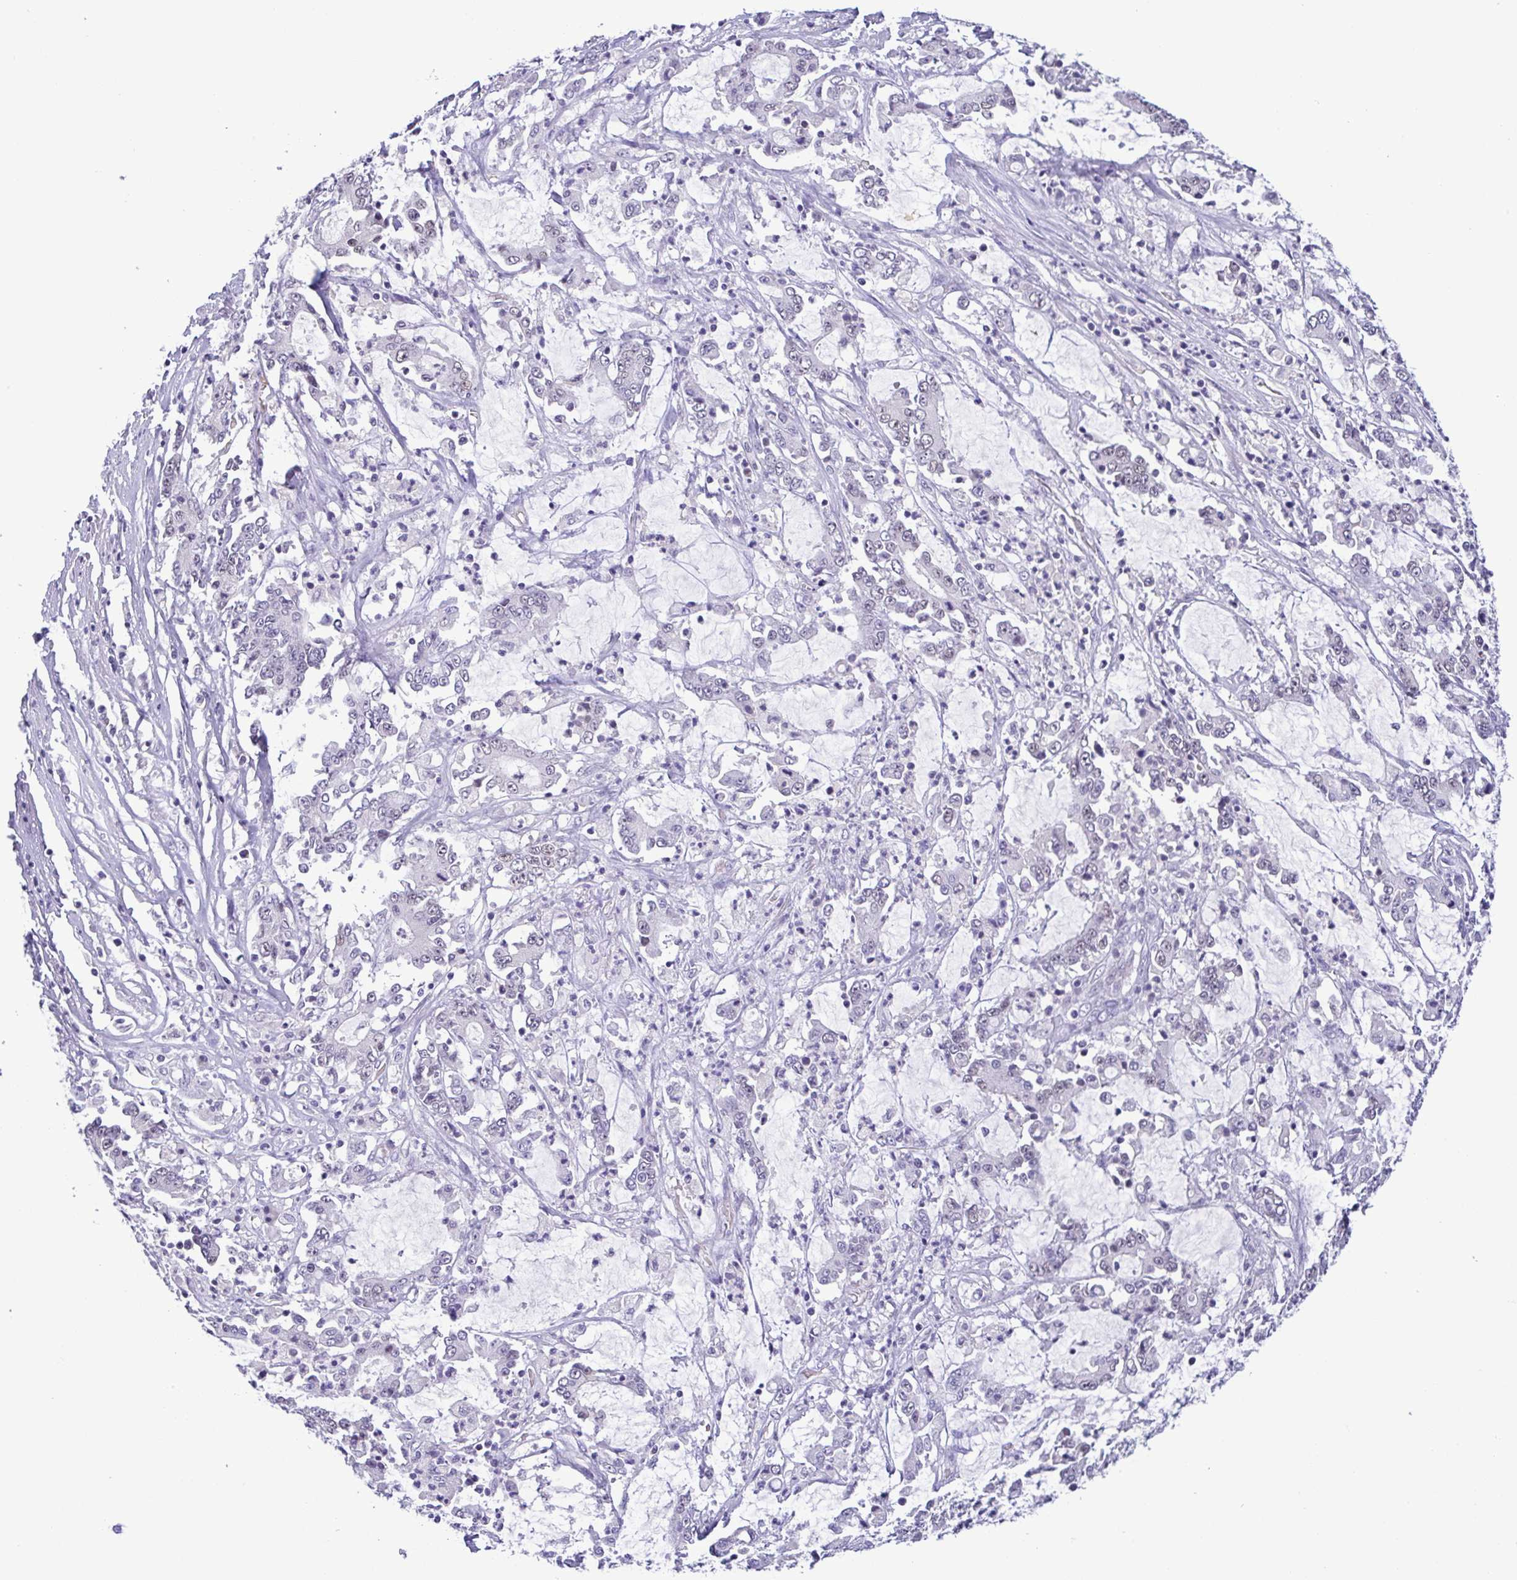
{"staining": {"intensity": "negative", "quantity": "none", "location": "none"}, "tissue": "stomach cancer", "cell_type": "Tumor cells", "image_type": "cancer", "snomed": [{"axis": "morphology", "description": "Adenocarcinoma, NOS"}, {"axis": "topography", "description": "Stomach, upper"}], "caption": "This is a micrograph of immunohistochemistry (IHC) staining of stomach cancer, which shows no staining in tumor cells. (Stains: DAB (3,3'-diaminobenzidine) immunohistochemistry (IHC) with hematoxylin counter stain, Microscopy: brightfield microscopy at high magnification).", "gene": "TIPIN", "patient": {"sex": "male", "age": 68}}